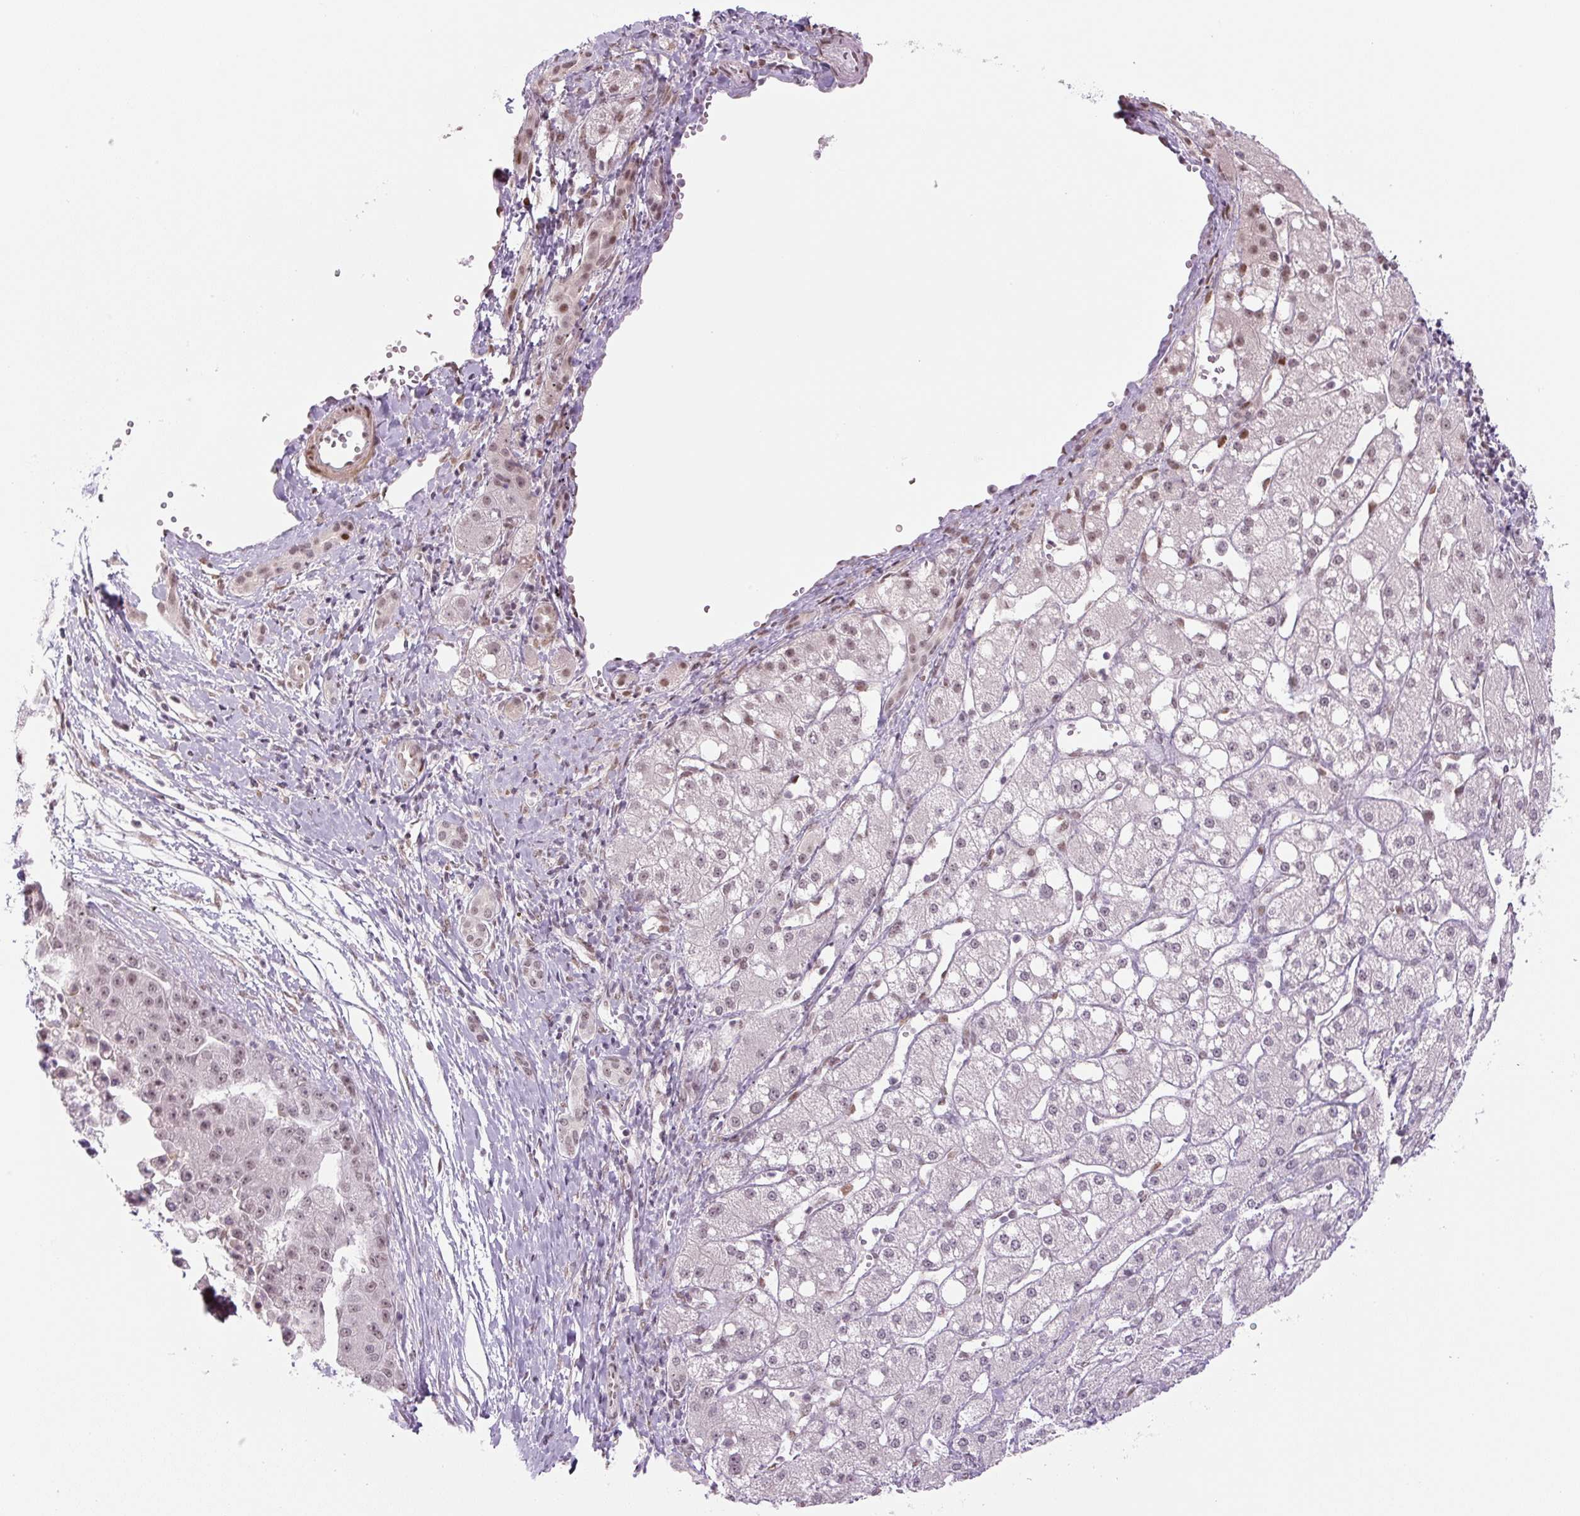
{"staining": {"intensity": "moderate", "quantity": "<25%", "location": "nuclear"}, "tissue": "liver cancer", "cell_type": "Tumor cells", "image_type": "cancer", "snomed": [{"axis": "morphology", "description": "Carcinoma, Hepatocellular, NOS"}, {"axis": "topography", "description": "Liver"}], "caption": "Immunohistochemistry of liver cancer (hepatocellular carcinoma) exhibits low levels of moderate nuclear expression in approximately <25% of tumor cells. The staining was performed using DAB (3,3'-diaminobenzidine) to visualize the protein expression in brown, while the nuclei were stained in blue with hematoxylin (Magnification: 20x).", "gene": "TCFL5", "patient": {"sex": "male", "age": 67}}